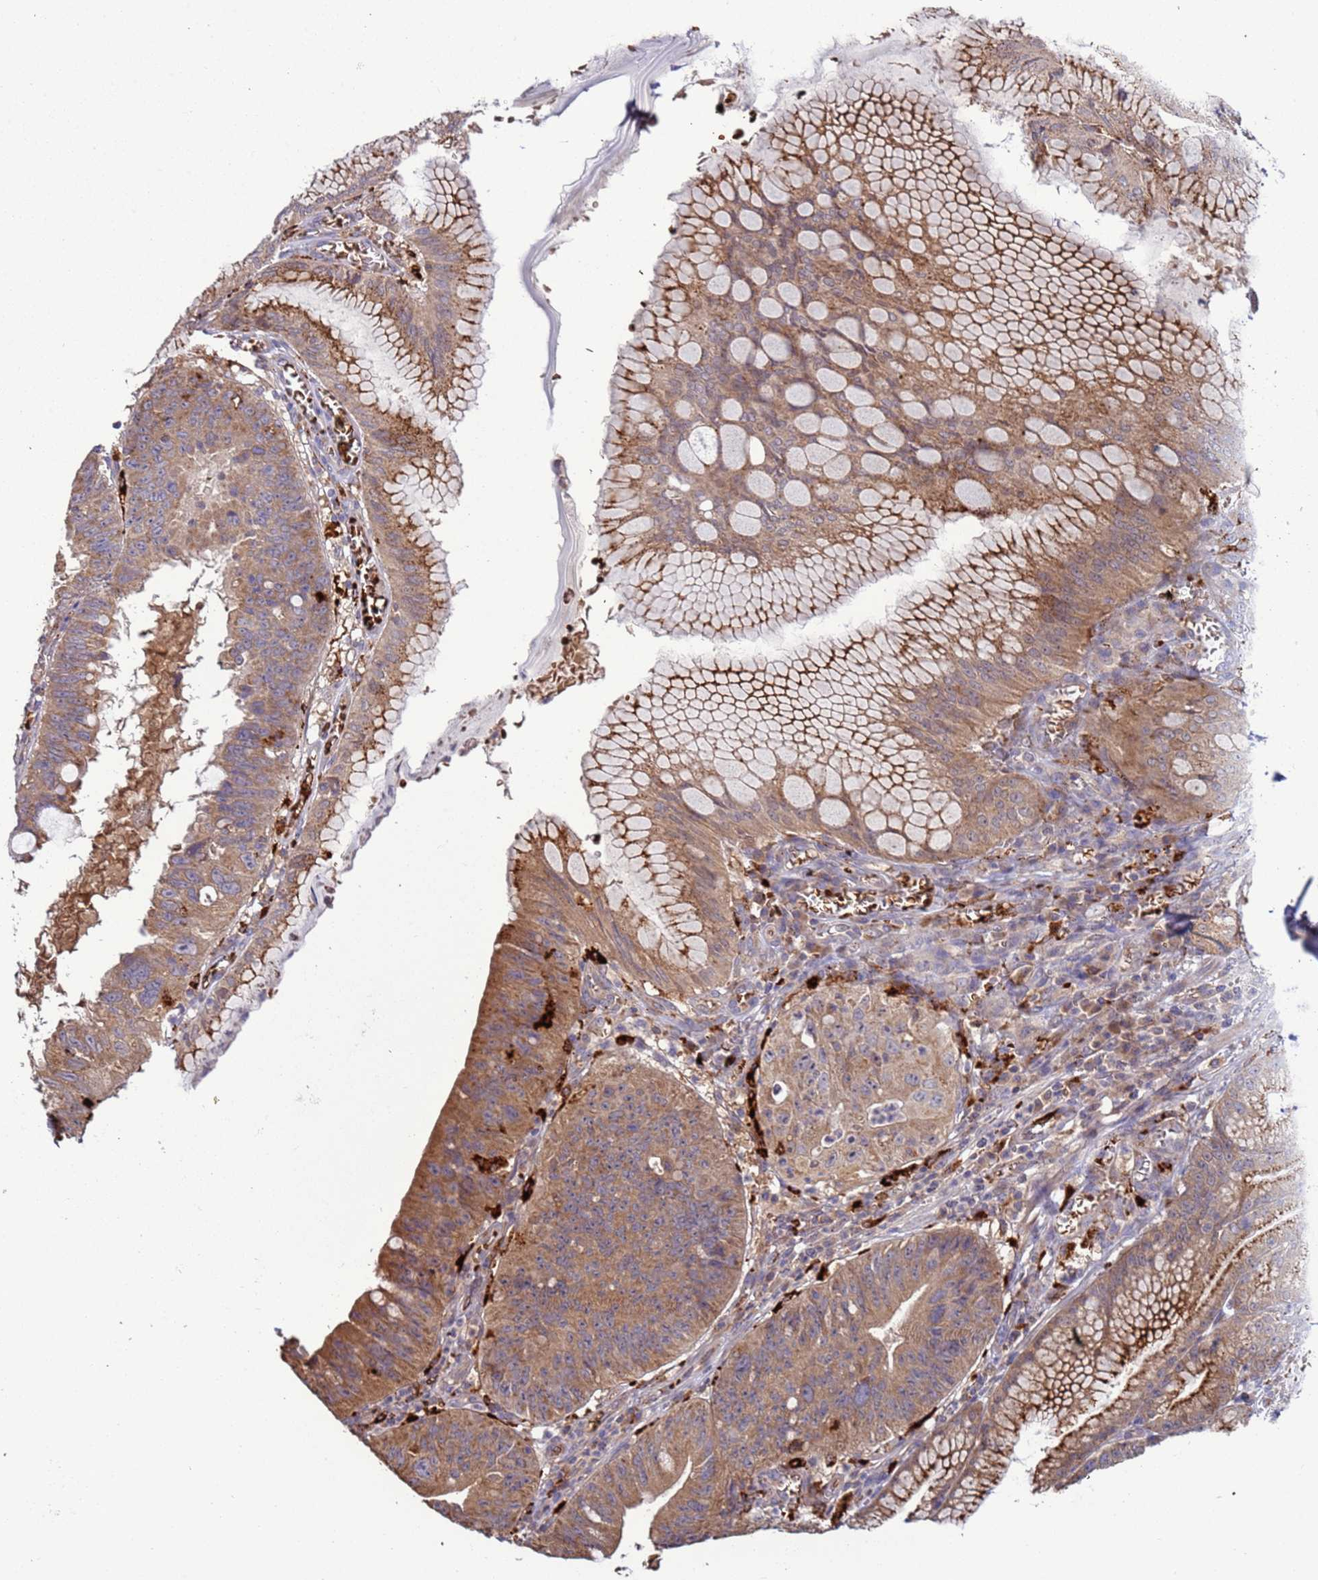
{"staining": {"intensity": "moderate", "quantity": ">75%", "location": "cytoplasmic/membranous"}, "tissue": "stomach cancer", "cell_type": "Tumor cells", "image_type": "cancer", "snomed": [{"axis": "morphology", "description": "Adenocarcinoma, NOS"}, {"axis": "topography", "description": "Stomach"}], "caption": "Immunohistochemical staining of human adenocarcinoma (stomach) displays medium levels of moderate cytoplasmic/membranous positivity in about >75% of tumor cells.", "gene": "VPS36", "patient": {"sex": "male", "age": 59}}